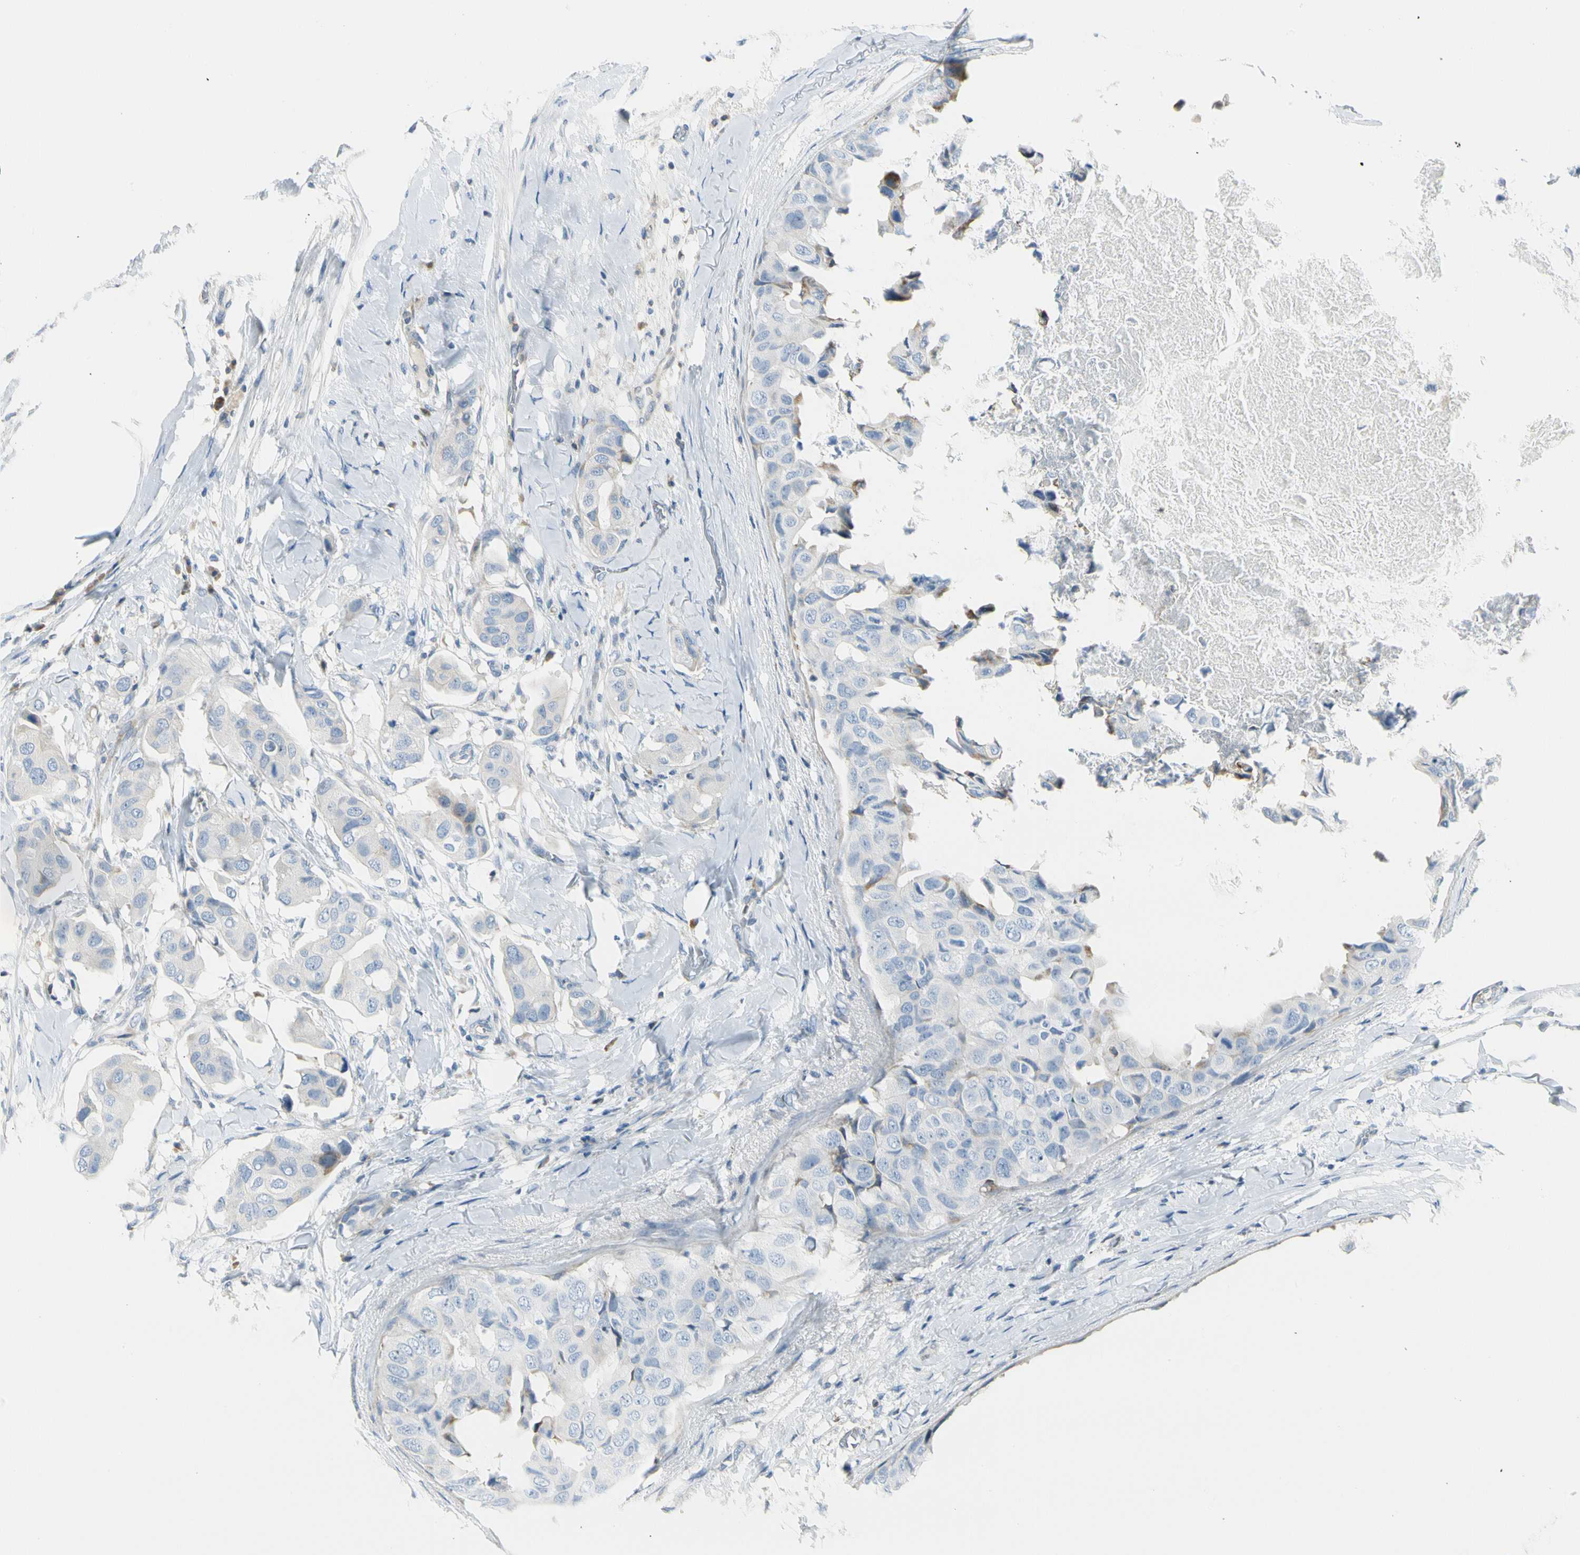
{"staining": {"intensity": "negative", "quantity": "none", "location": "none"}, "tissue": "breast cancer", "cell_type": "Tumor cells", "image_type": "cancer", "snomed": [{"axis": "morphology", "description": "Duct carcinoma"}, {"axis": "topography", "description": "Breast"}], "caption": "High magnification brightfield microscopy of breast cancer stained with DAB (brown) and counterstained with hematoxylin (blue): tumor cells show no significant staining. The staining is performed using DAB (3,3'-diaminobenzidine) brown chromogen with nuclei counter-stained in using hematoxylin.", "gene": "TNFSF11", "patient": {"sex": "female", "age": 40}}